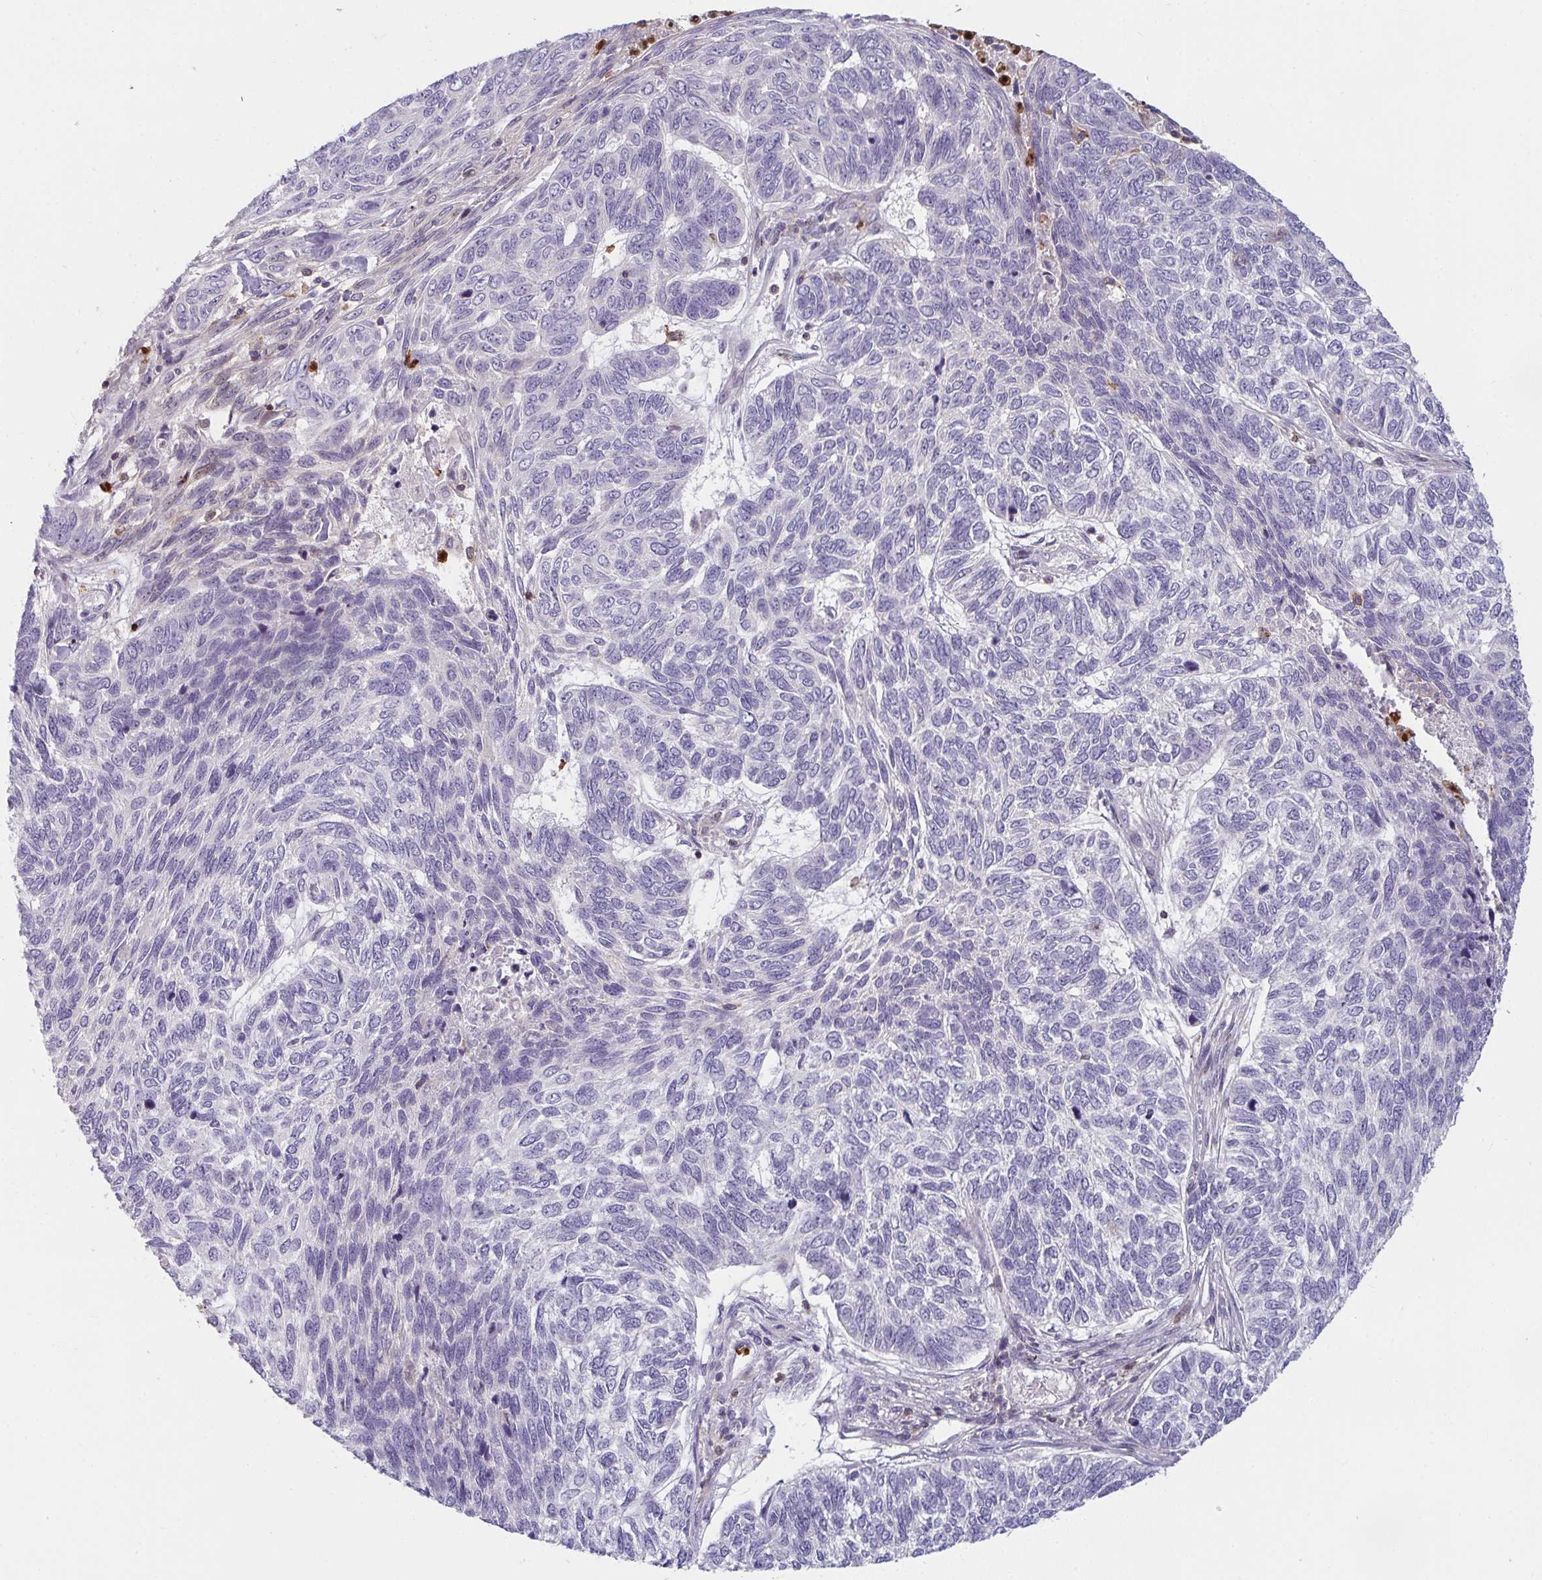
{"staining": {"intensity": "negative", "quantity": "none", "location": "none"}, "tissue": "skin cancer", "cell_type": "Tumor cells", "image_type": "cancer", "snomed": [{"axis": "morphology", "description": "Basal cell carcinoma"}, {"axis": "topography", "description": "Skin"}], "caption": "IHC histopathology image of human skin basal cell carcinoma stained for a protein (brown), which demonstrates no expression in tumor cells.", "gene": "CSF3R", "patient": {"sex": "female", "age": 65}}